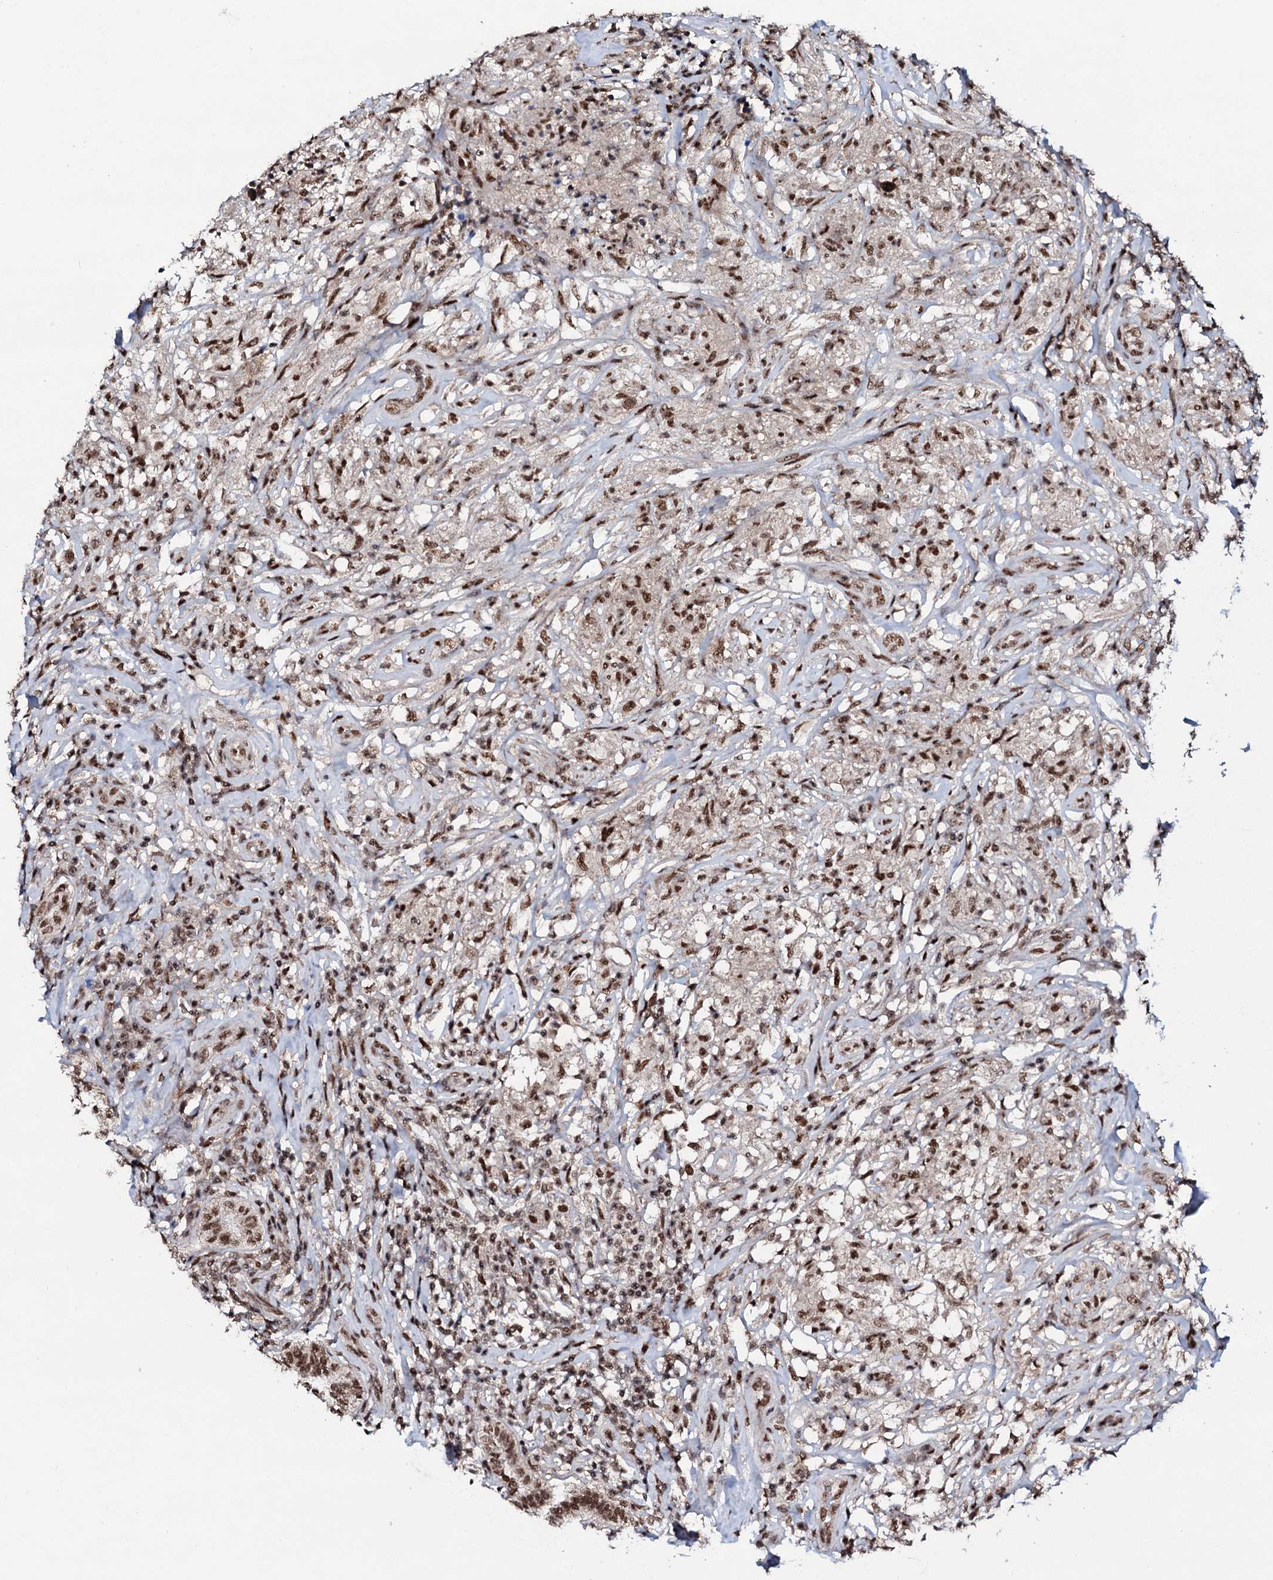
{"staining": {"intensity": "moderate", "quantity": ">75%", "location": "nuclear"}, "tissue": "testis cancer", "cell_type": "Tumor cells", "image_type": "cancer", "snomed": [{"axis": "morphology", "description": "Seminoma, NOS"}, {"axis": "topography", "description": "Testis"}], "caption": "Testis seminoma stained with a brown dye shows moderate nuclear positive staining in about >75% of tumor cells.", "gene": "PRPF18", "patient": {"sex": "male", "age": 49}}